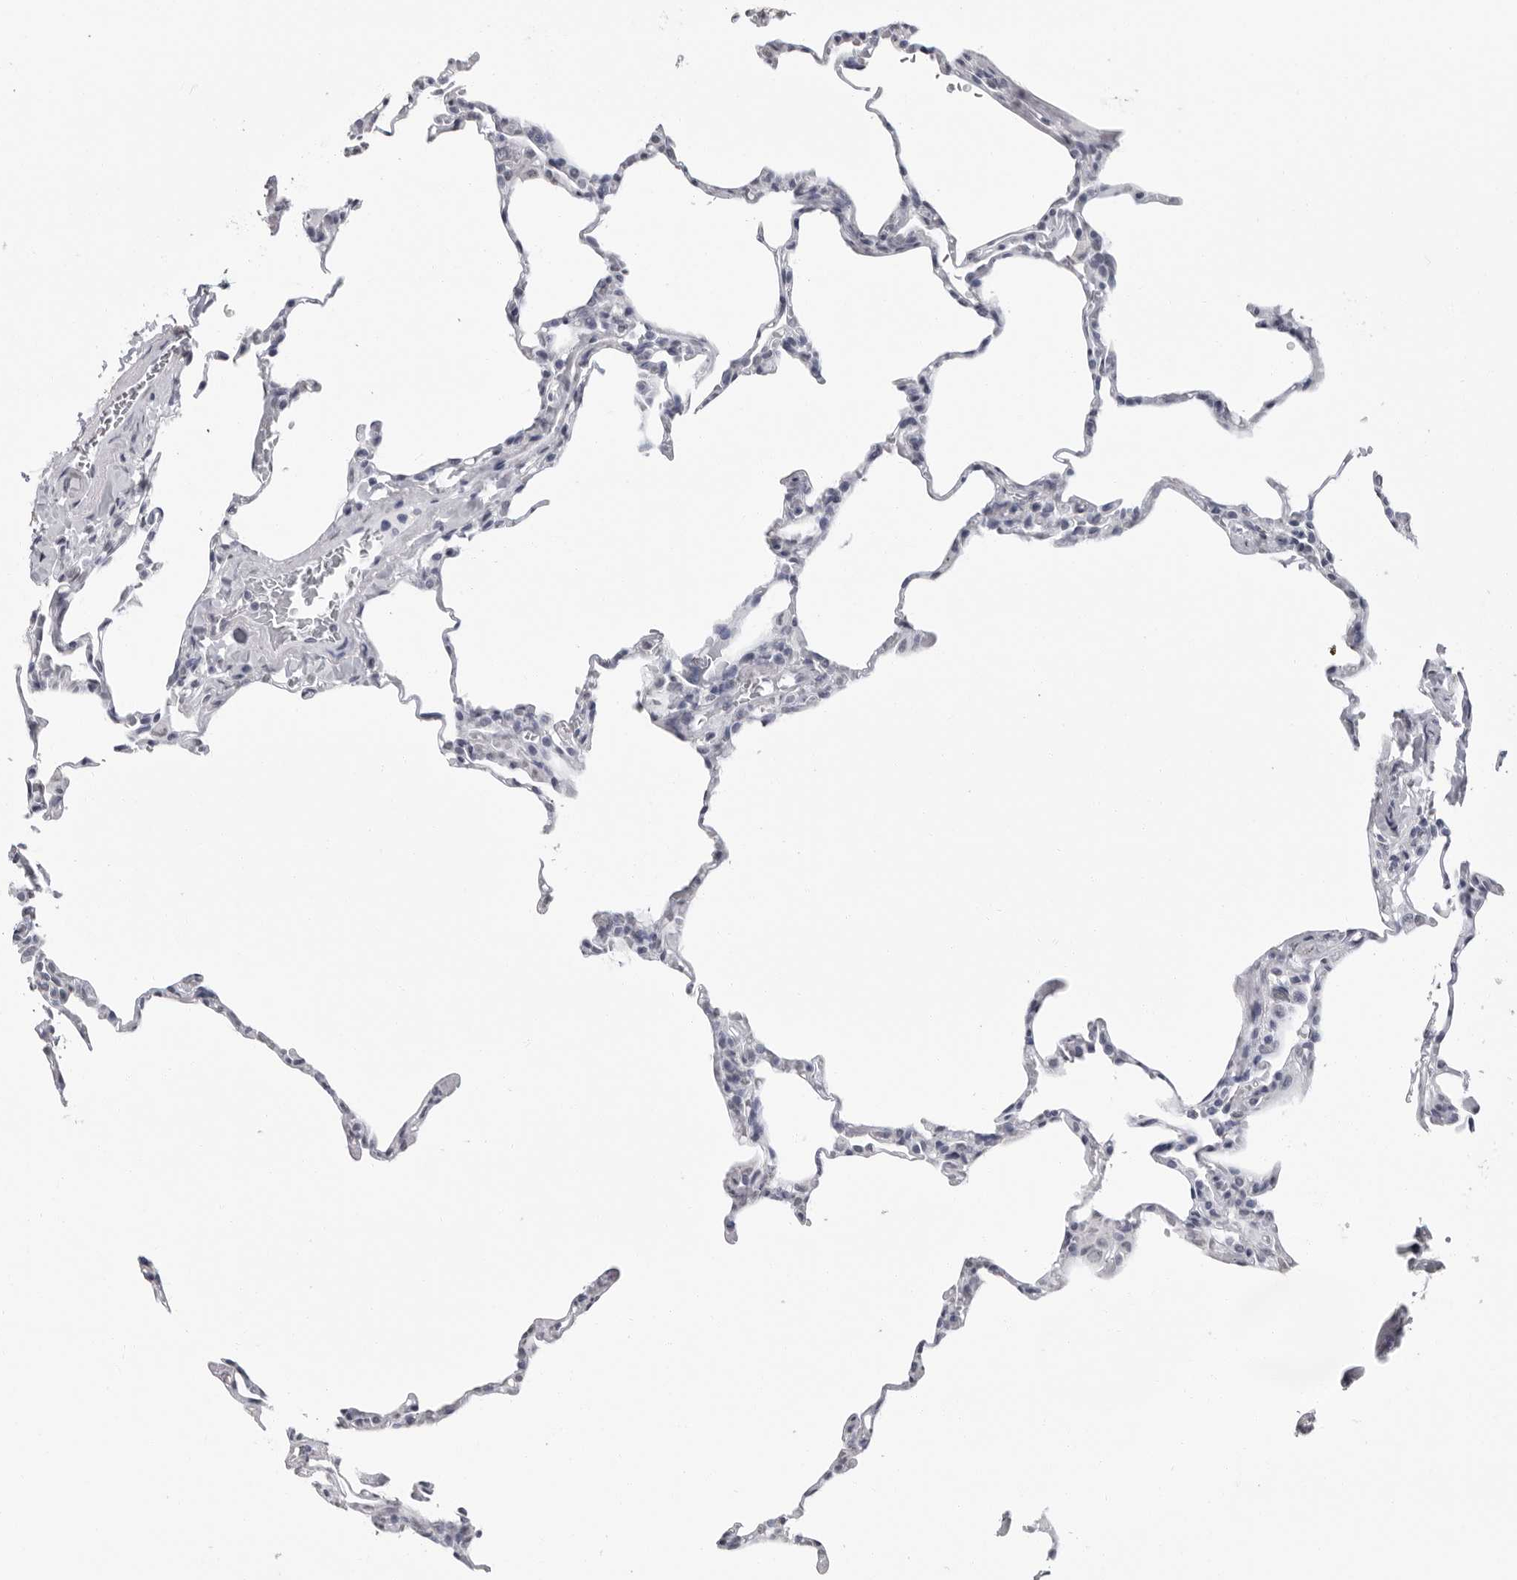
{"staining": {"intensity": "negative", "quantity": "none", "location": "none"}, "tissue": "lung", "cell_type": "Alveolar cells", "image_type": "normal", "snomed": [{"axis": "morphology", "description": "Normal tissue, NOS"}, {"axis": "topography", "description": "Lung"}], "caption": "IHC micrograph of unremarkable lung: human lung stained with DAB (3,3'-diaminobenzidine) shows no significant protein expression in alveolar cells.", "gene": "HEPACAM", "patient": {"sex": "male", "age": 20}}